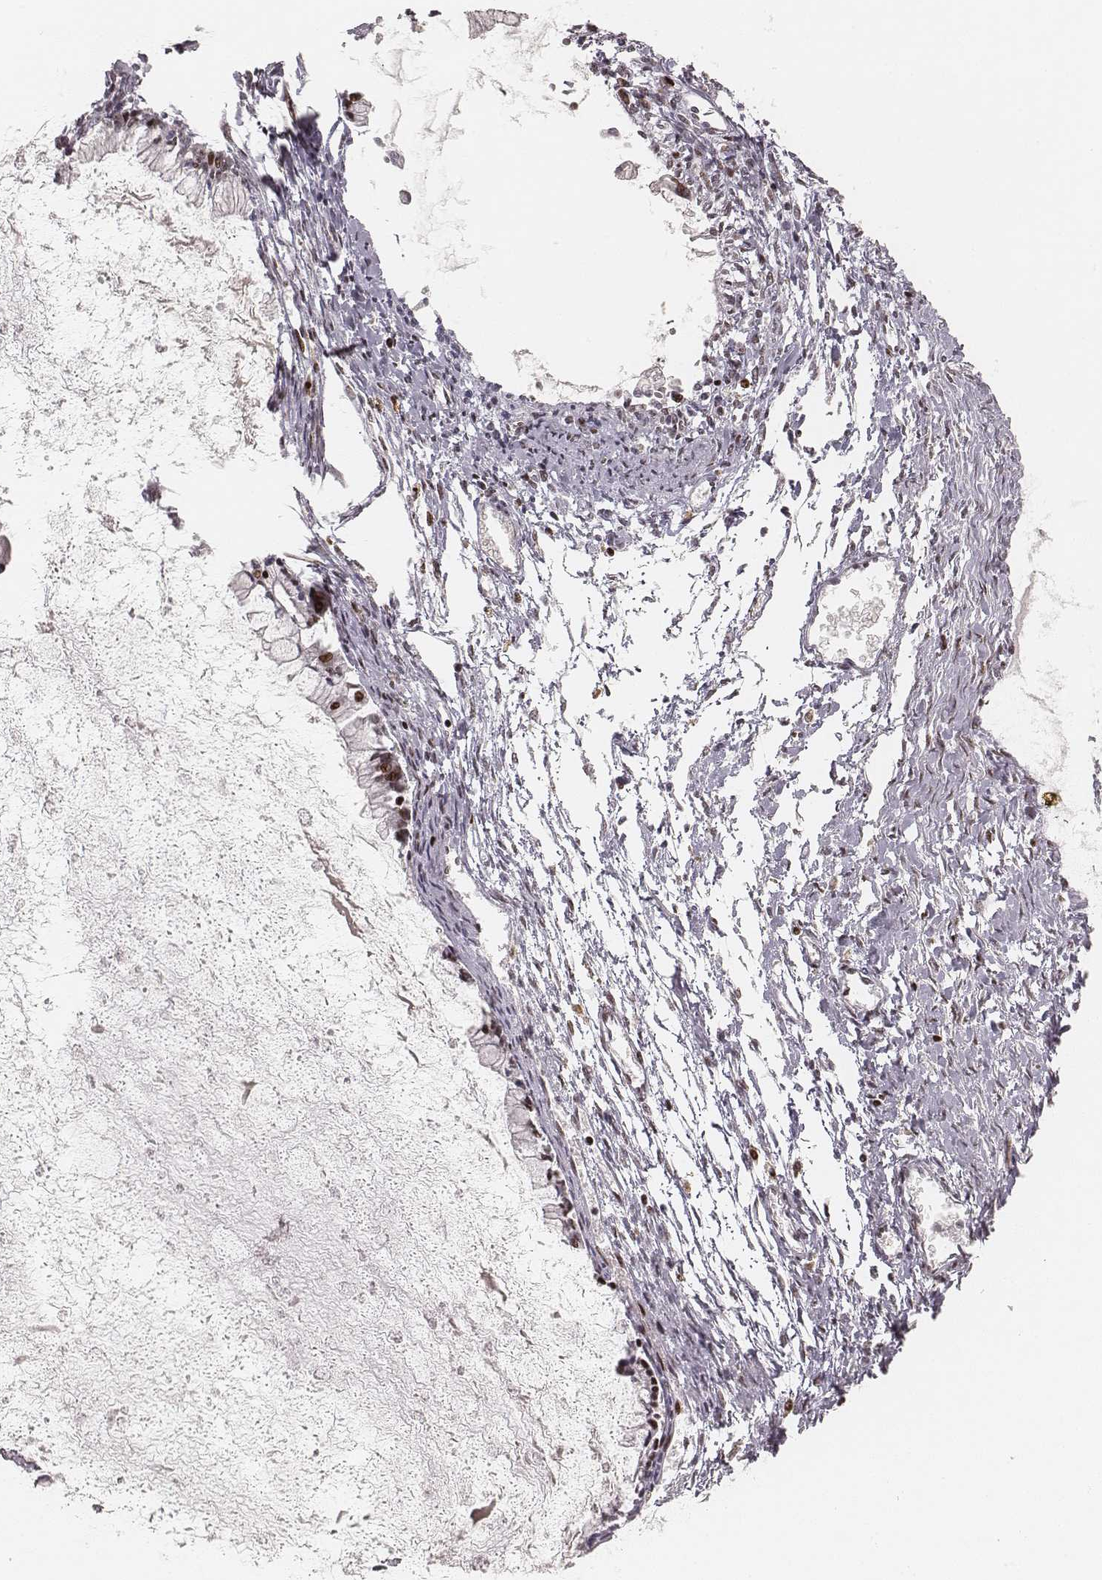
{"staining": {"intensity": "moderate", "quantity": ">75%", "location": "nuclear"}, "tissue": "ovarian cancer", "cell_type": "Tumor cells", "image_type": "cancer", "snomed": [{"axis": "morphology", "description": "Cystadenocarcinoma, mucinous, NOS"}, {"axis": "topography", "description": "Ovary"}], "caption": "An image showing moderate nuclear expression in approximately >75% of tumor cells in ovarian cancer, as visualized by brown immunohistochemical staining.", "gene": "HNRNPC", "patient": {"sex": "female", "age": 67}}